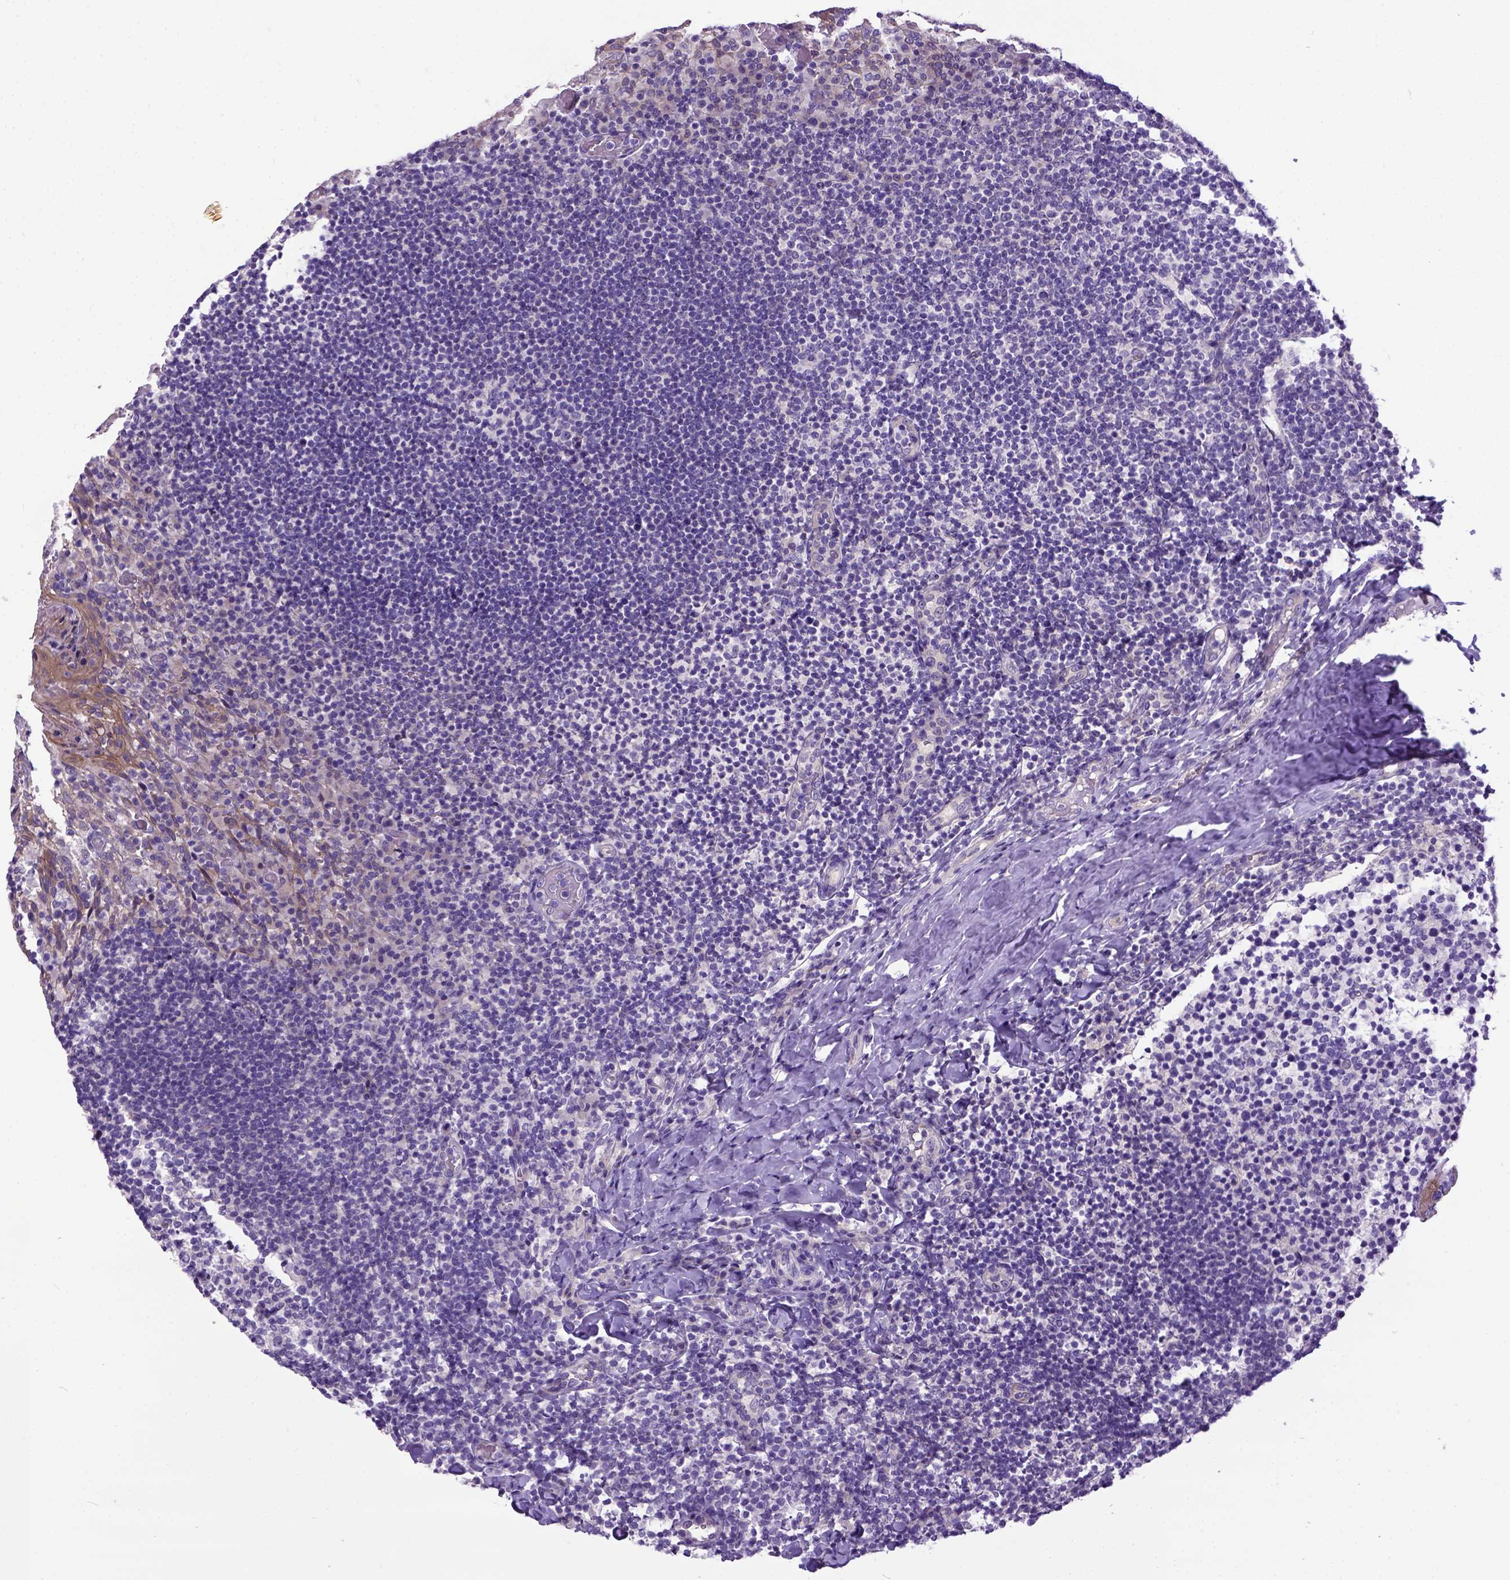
{"staining": {"intensity": "negative", "quantity": "none", "location": "none"}, "tissue": "tonsil", "cell_type": "Germinal center cells", "image_type": "normal", "snomed": [{"axis": "morphology", "description": "Normal tissue, NOS"}, {"axis": "topography", "description": "Tonsil"}], "caption": "Germinal center cells show no significant protein expression in normal tonsil.", "gene": "NEK5", "patient": {"sex": "female", "age": 10}}